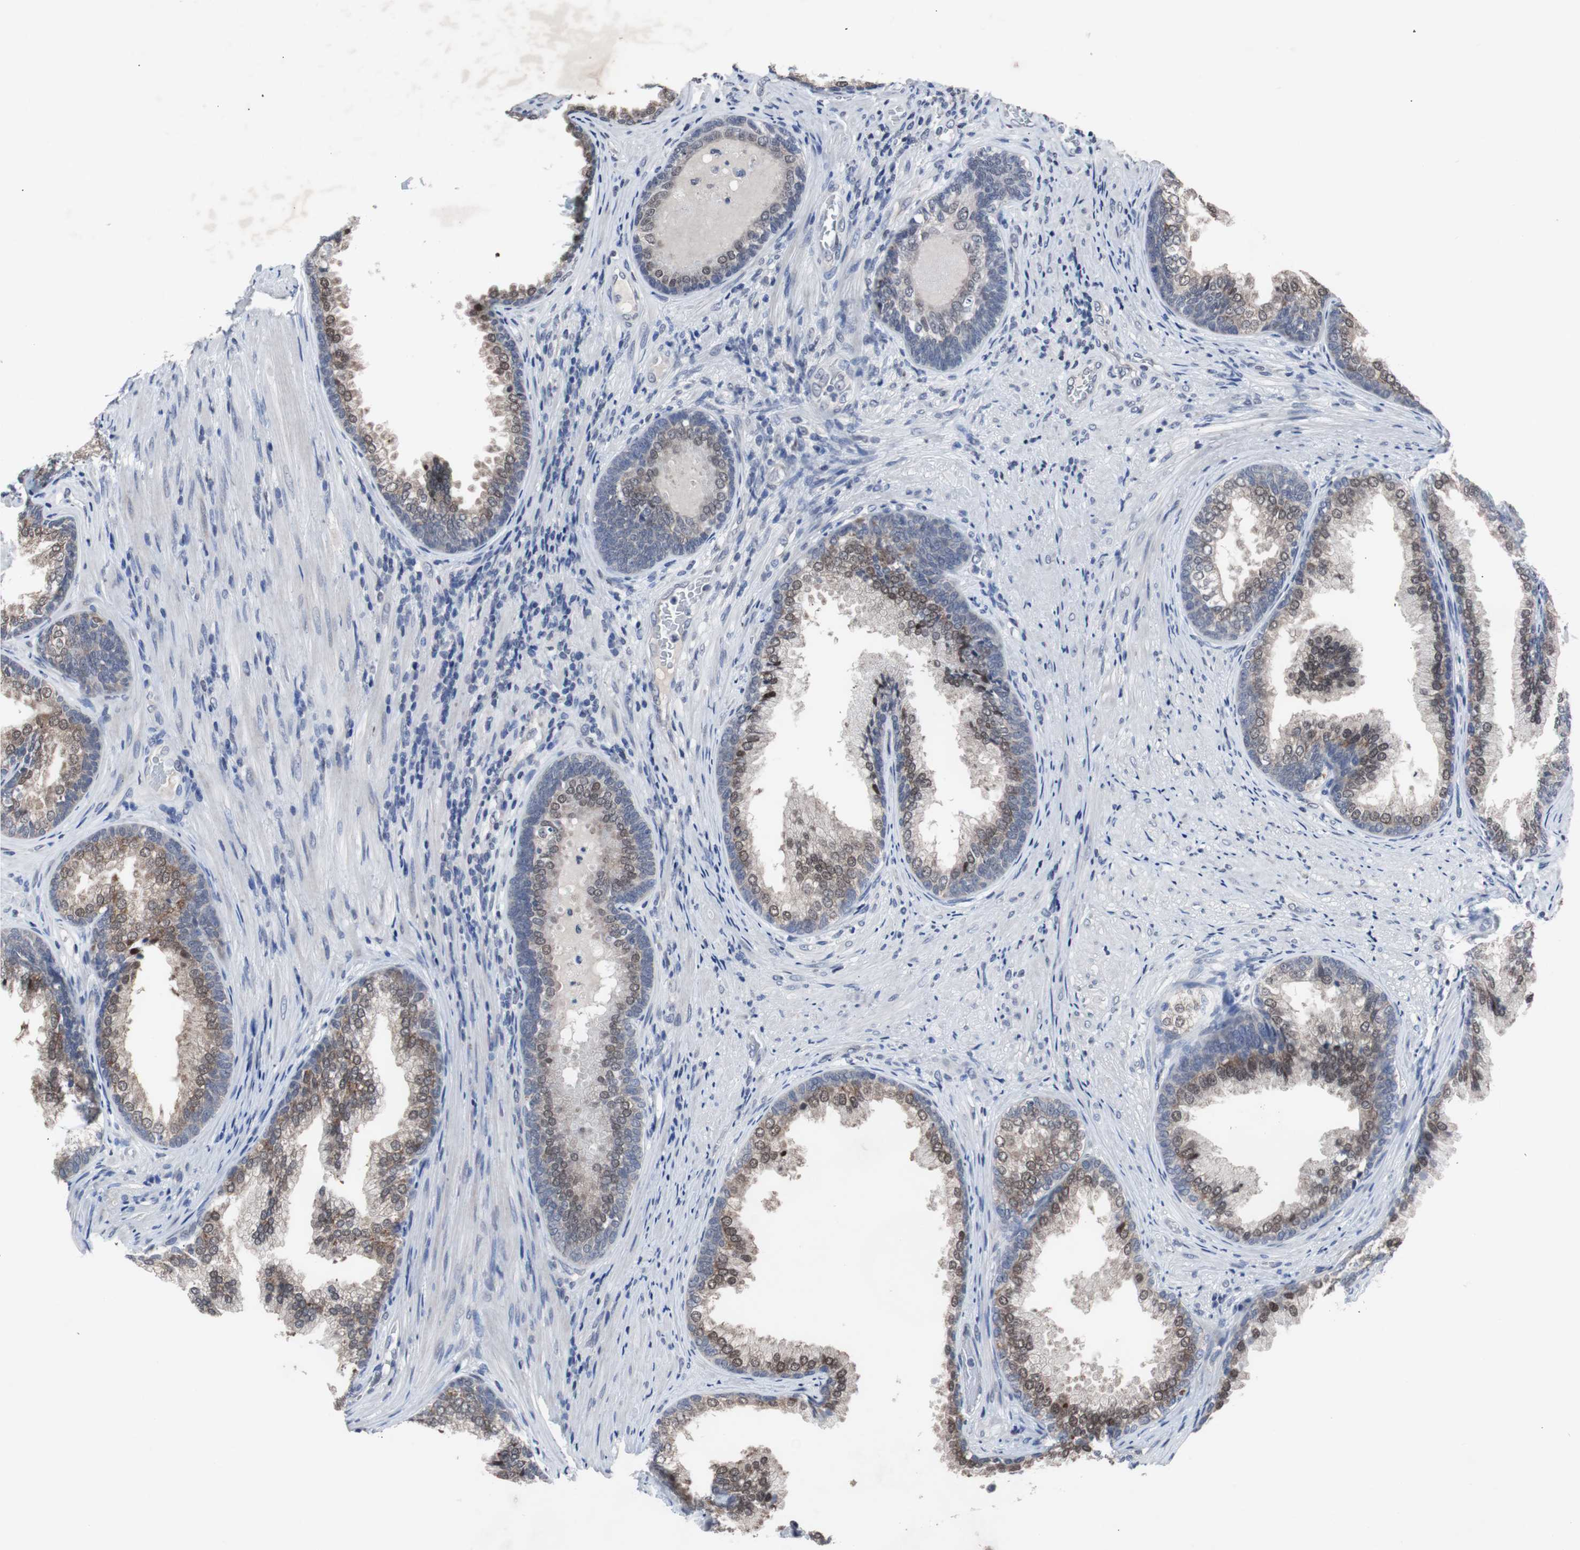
{"staining": {"intensity": "moderate", "quantity": ">75%", "location": "nuclear"}, "tissue": "prostate", "cell_type": "Glandular cells", "image_type": "normal", "snomed": [{"axis": "morphology", "description": "Normal tissue, NOS"}, {"axis": "topography", "description": "Prostate"}], "caption": "A medium amount of moderate nuclear expression is present in about >75% of glandular cells in unremarkable prostate. The staining was performed using DAB to visualize the protein expression in brown, while the nuclei were stained in blue with hematoxylin (Magnification: 20x).", "gene": "RBM47", "patient": {"sex": "male", "age": 76}}